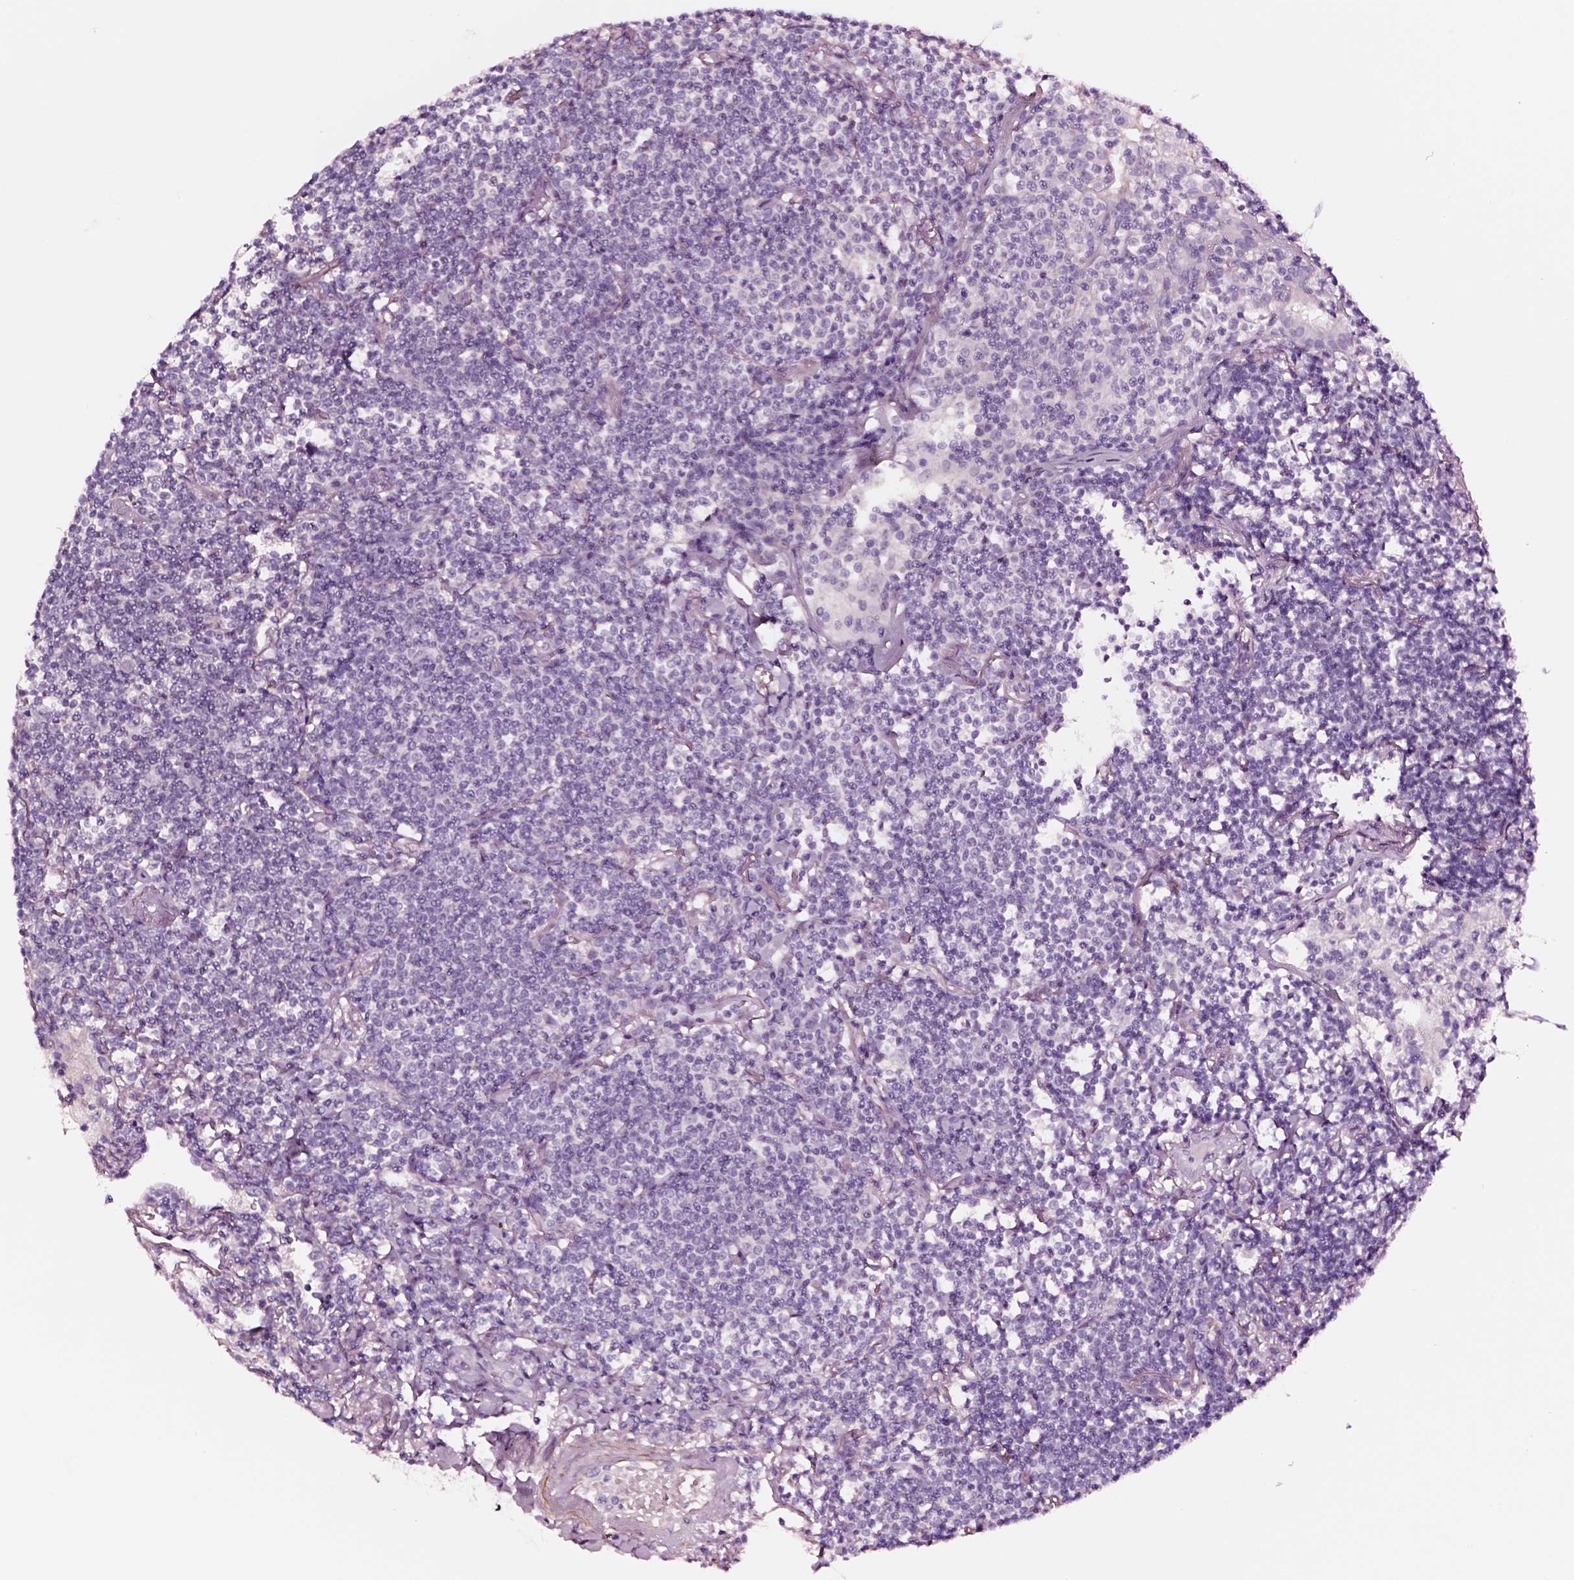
{"staining": {"intensity": "negative", "quantity": "none", "location": "none"}, "tissue": "lymphoma", "cell_type": "Tumor cells", "image_type": "cancer", "snomed": [{"axis": "morphology", "description": "Malignant lymphoma, non-Hodgkin's type, Low grade"}, {"axis": "topography", "description": "Lung"}], "caption": "There is no significant positivity in tumor cells of low-grade malignant lymphoma, non-Hodgkin's type.", "gene": "SOX10", "patient": {"sex": "female", "age": 71}}